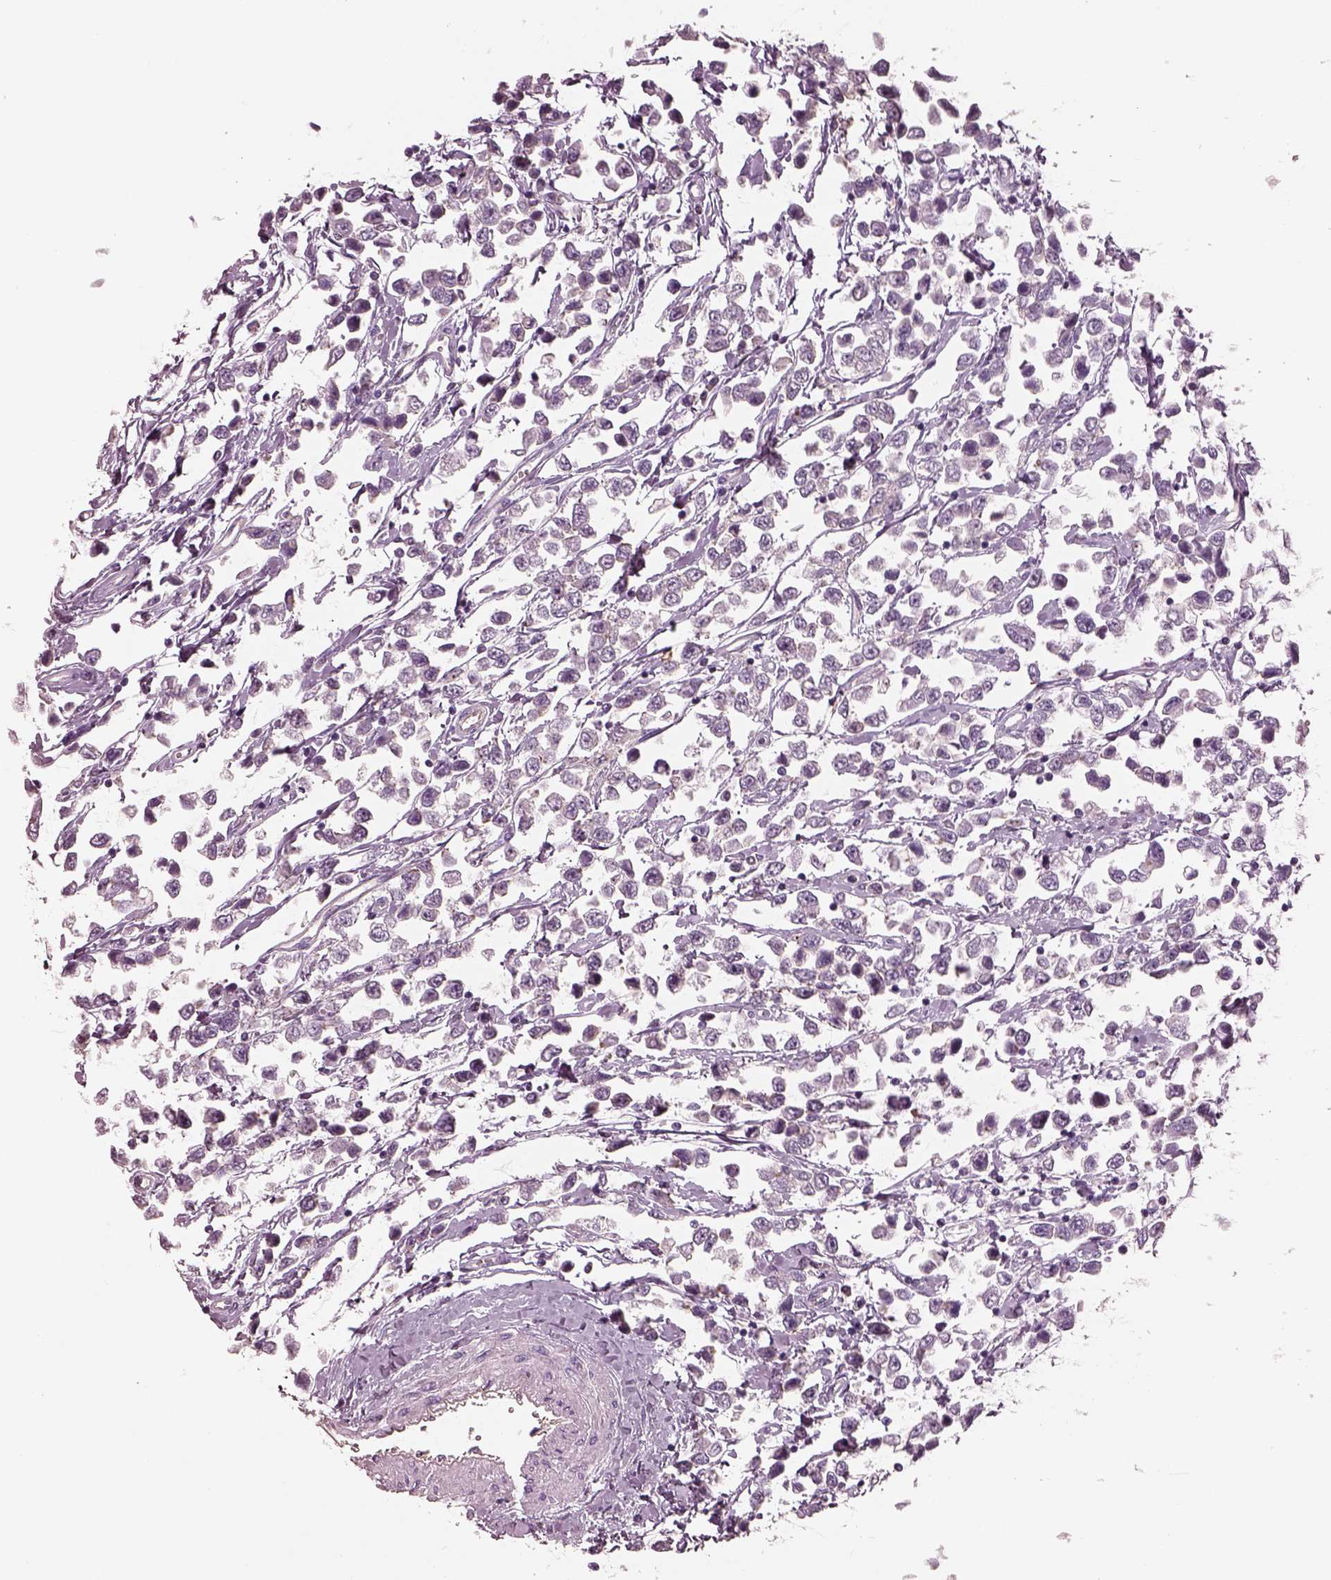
{"staining": {"intensity": "negative", "quantity": "none", "location": "none"}, "tissue": "testis cancer", "cell_type": "Tumor cells", "image_type": "cancer", "snomed": [{"axis": "morphology", "description": "Seminoma, NOS"}, {"axis": "topography", "description": "Testis"}], "caption": "The micrograph reveals no significant expression in tumor cells of testis cancer (seminoma).", "gene": "IGLL1", "patient": {"sex": "male", "age": 34}}